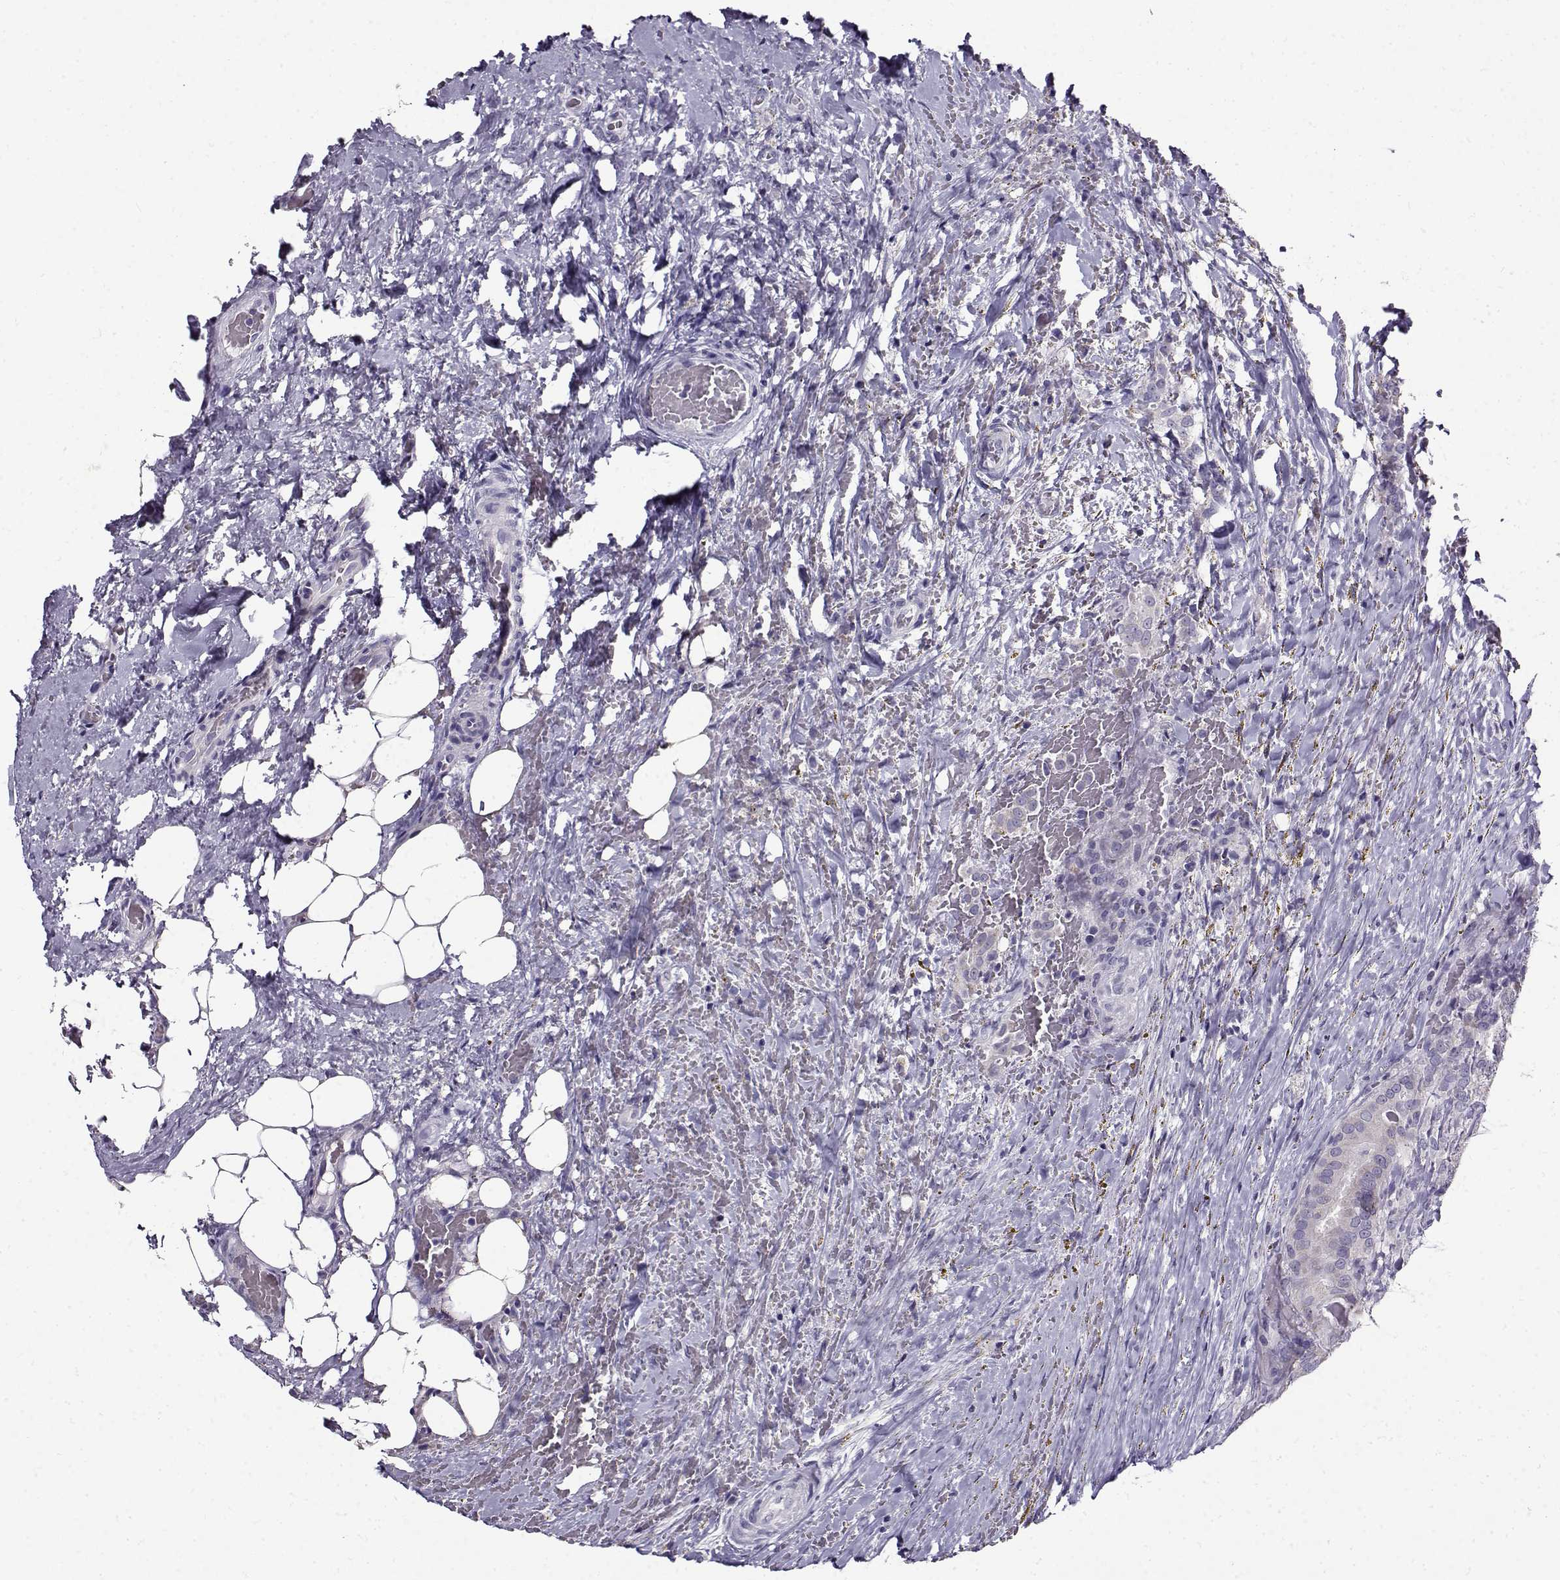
{"staining": {"intensity": "negative", "quantity": "none", "location": "none"}, "tissue": "thyroid cancer", "cell_type": "Tumor cells", "image_type": "cancer", "snomed": [{"axis": "morphology", "description": "Papillary adenocarcinoma, NOS"}, {"axis": "topography", "description": "Thyroid gland"}], "caption": "An image of human thyroid cancer (papillary adenocarcinoma) is negative for staining in tumor cells.", "gene": "FEZF1", "patient": {"sex": "male", "age": 61}}